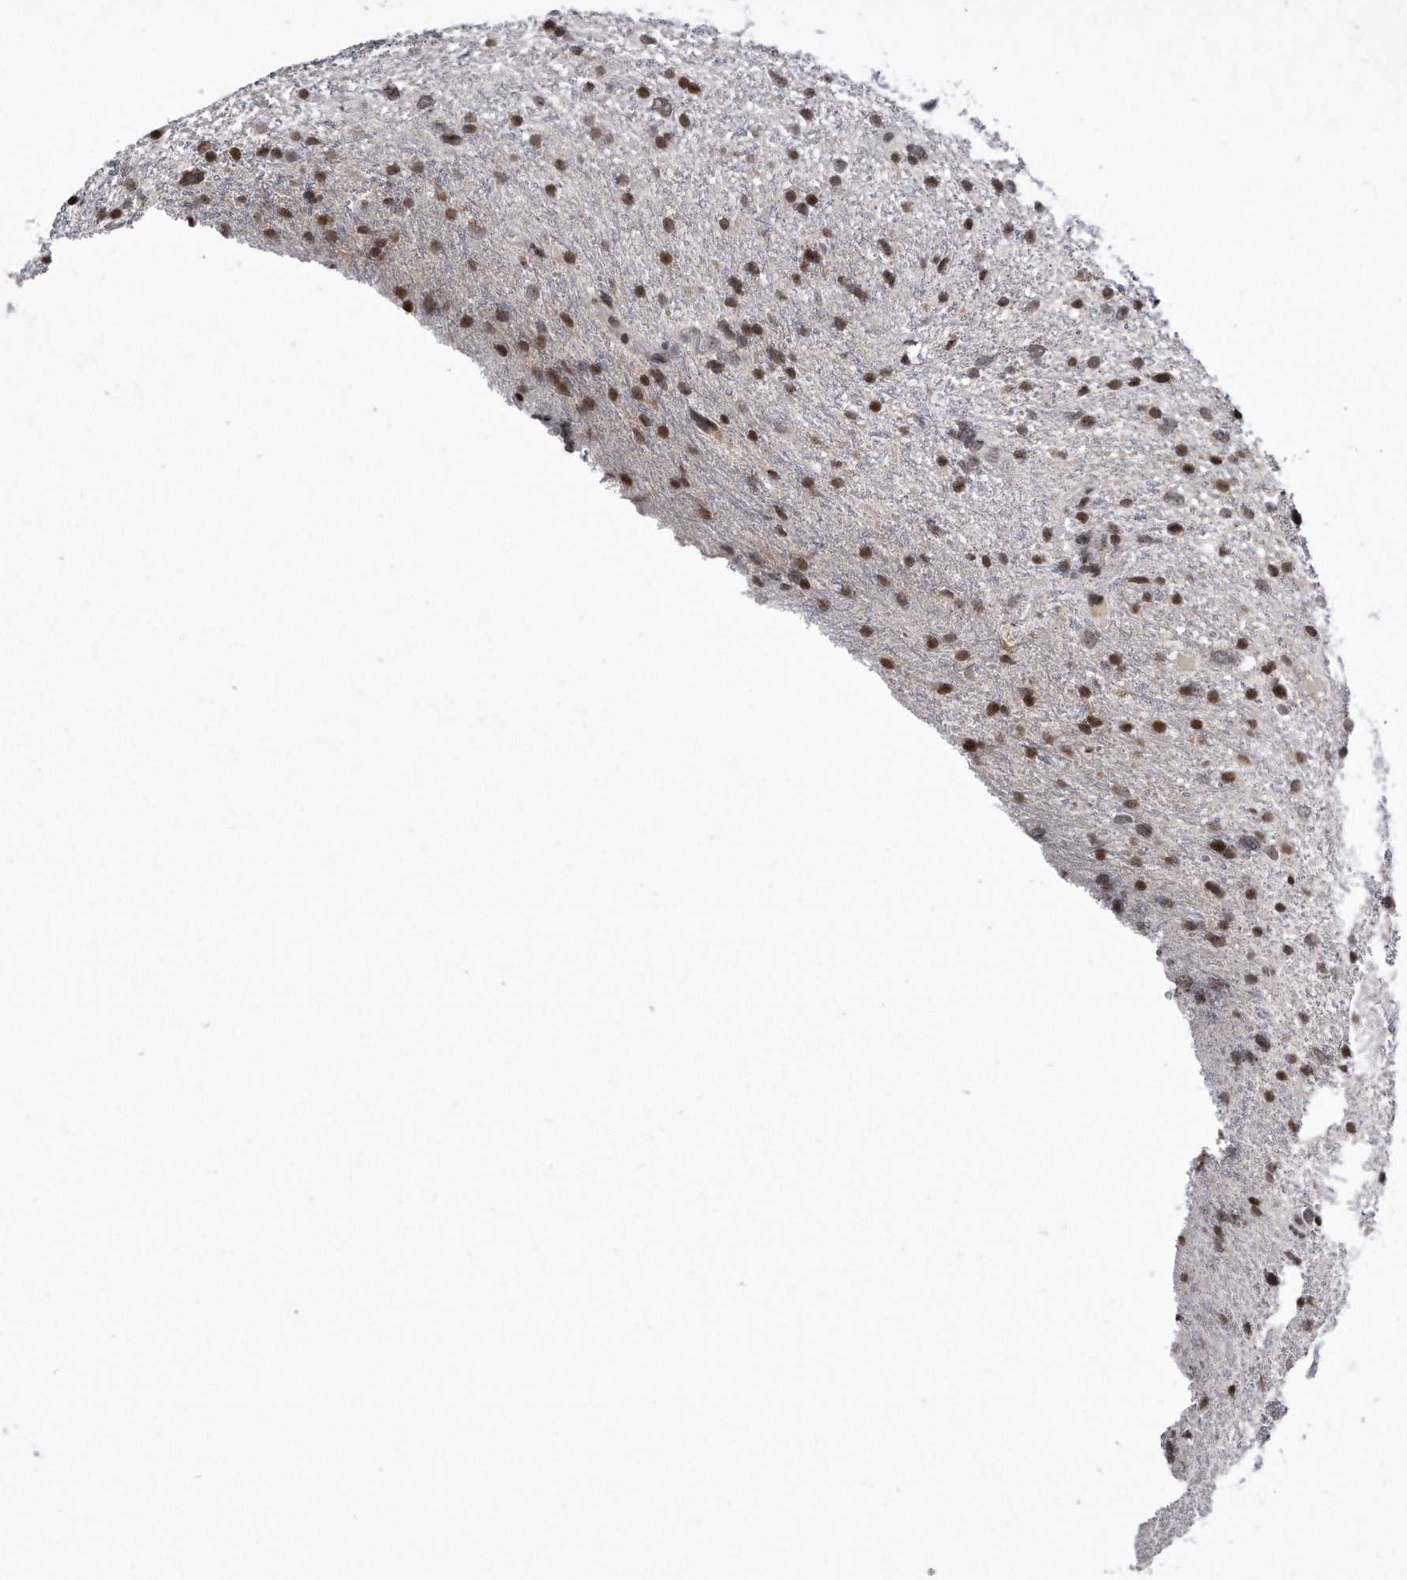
{"staining": {"intensity": "moderate", "quantity": "25%-75%", "location": "cytoplasmic/membranous,nuclear"}, "tissue": "glioma", "cell_type": "Tumor cells", "image_type": "cancer", "snomed": [{"axis": "morphology", "description": "Glioma, malignant, Low grade"}, {"axis": "topography", "description": "Cerebral cortex"}], "caption": "A photomicrograph of human glioma stained for a protein displays moderate cytoplasmic/membranous and nuclear brown staining in tumor cells.", "gene": "DAB1", "patient": {"sex": "female", "age": 39}}